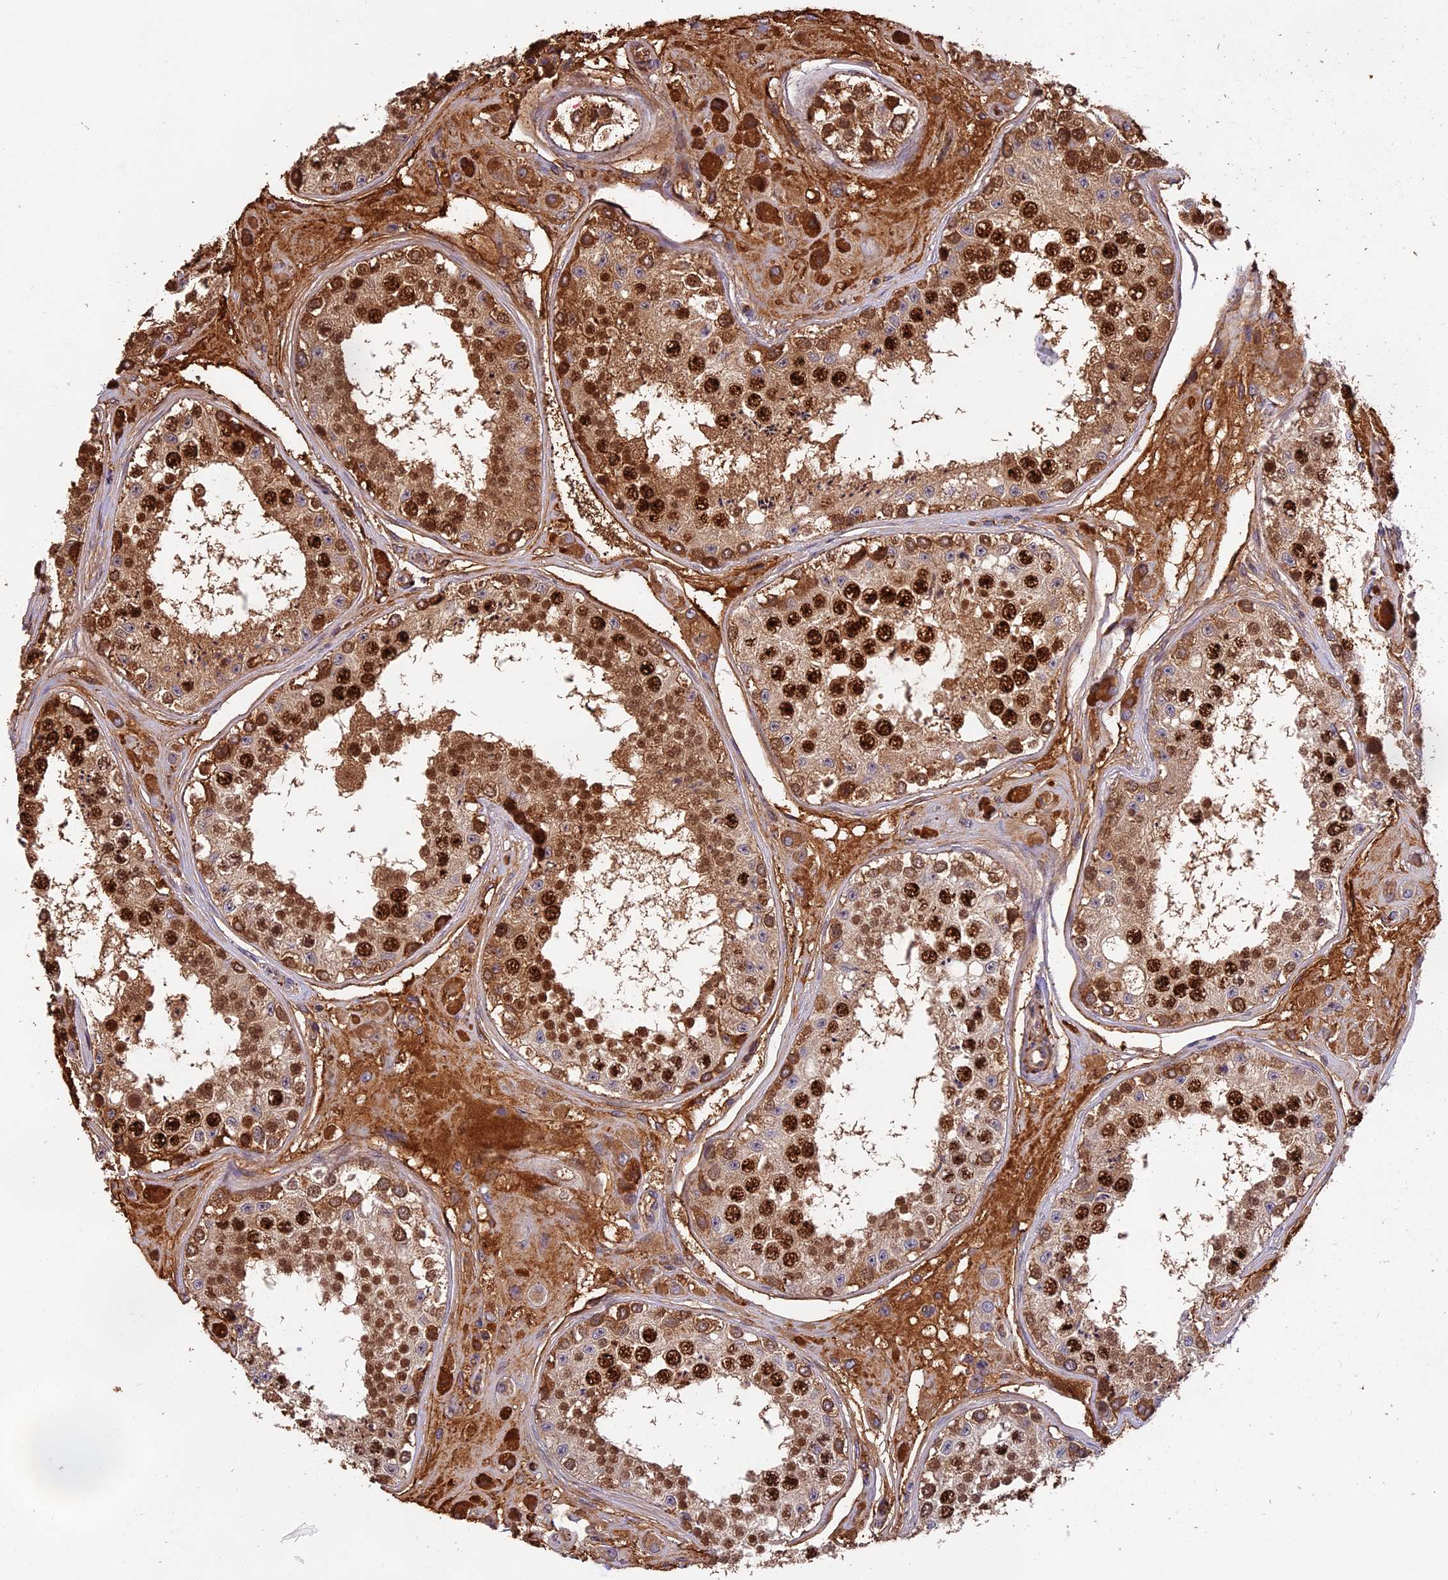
{"staining": {"intensity": "strong", "quantity": "25%-75%", "location": "cytoplasmic/membranous,nuclear"}, "tissue": "testis", "cell_type": "Cells in seminiferous ducts", "image_type": "normal", "snomed": [{"axis": "morphology", "description": "Normal tissue, NOS"}, {"axis": "topography", "description": "Testis"}], "caption": "High-magnification brightfield microscopy of unremarkable testis stained with DAB (brown) and counterstained with hematoxylin (blue). cells in seminiferous ducts exhibit strong cytoplasmic/membranous,nuclear positivity is seen in about25%-75% of cells.", "gene": "PHAF1", "patient": {"sex": "male", "age": 25}}